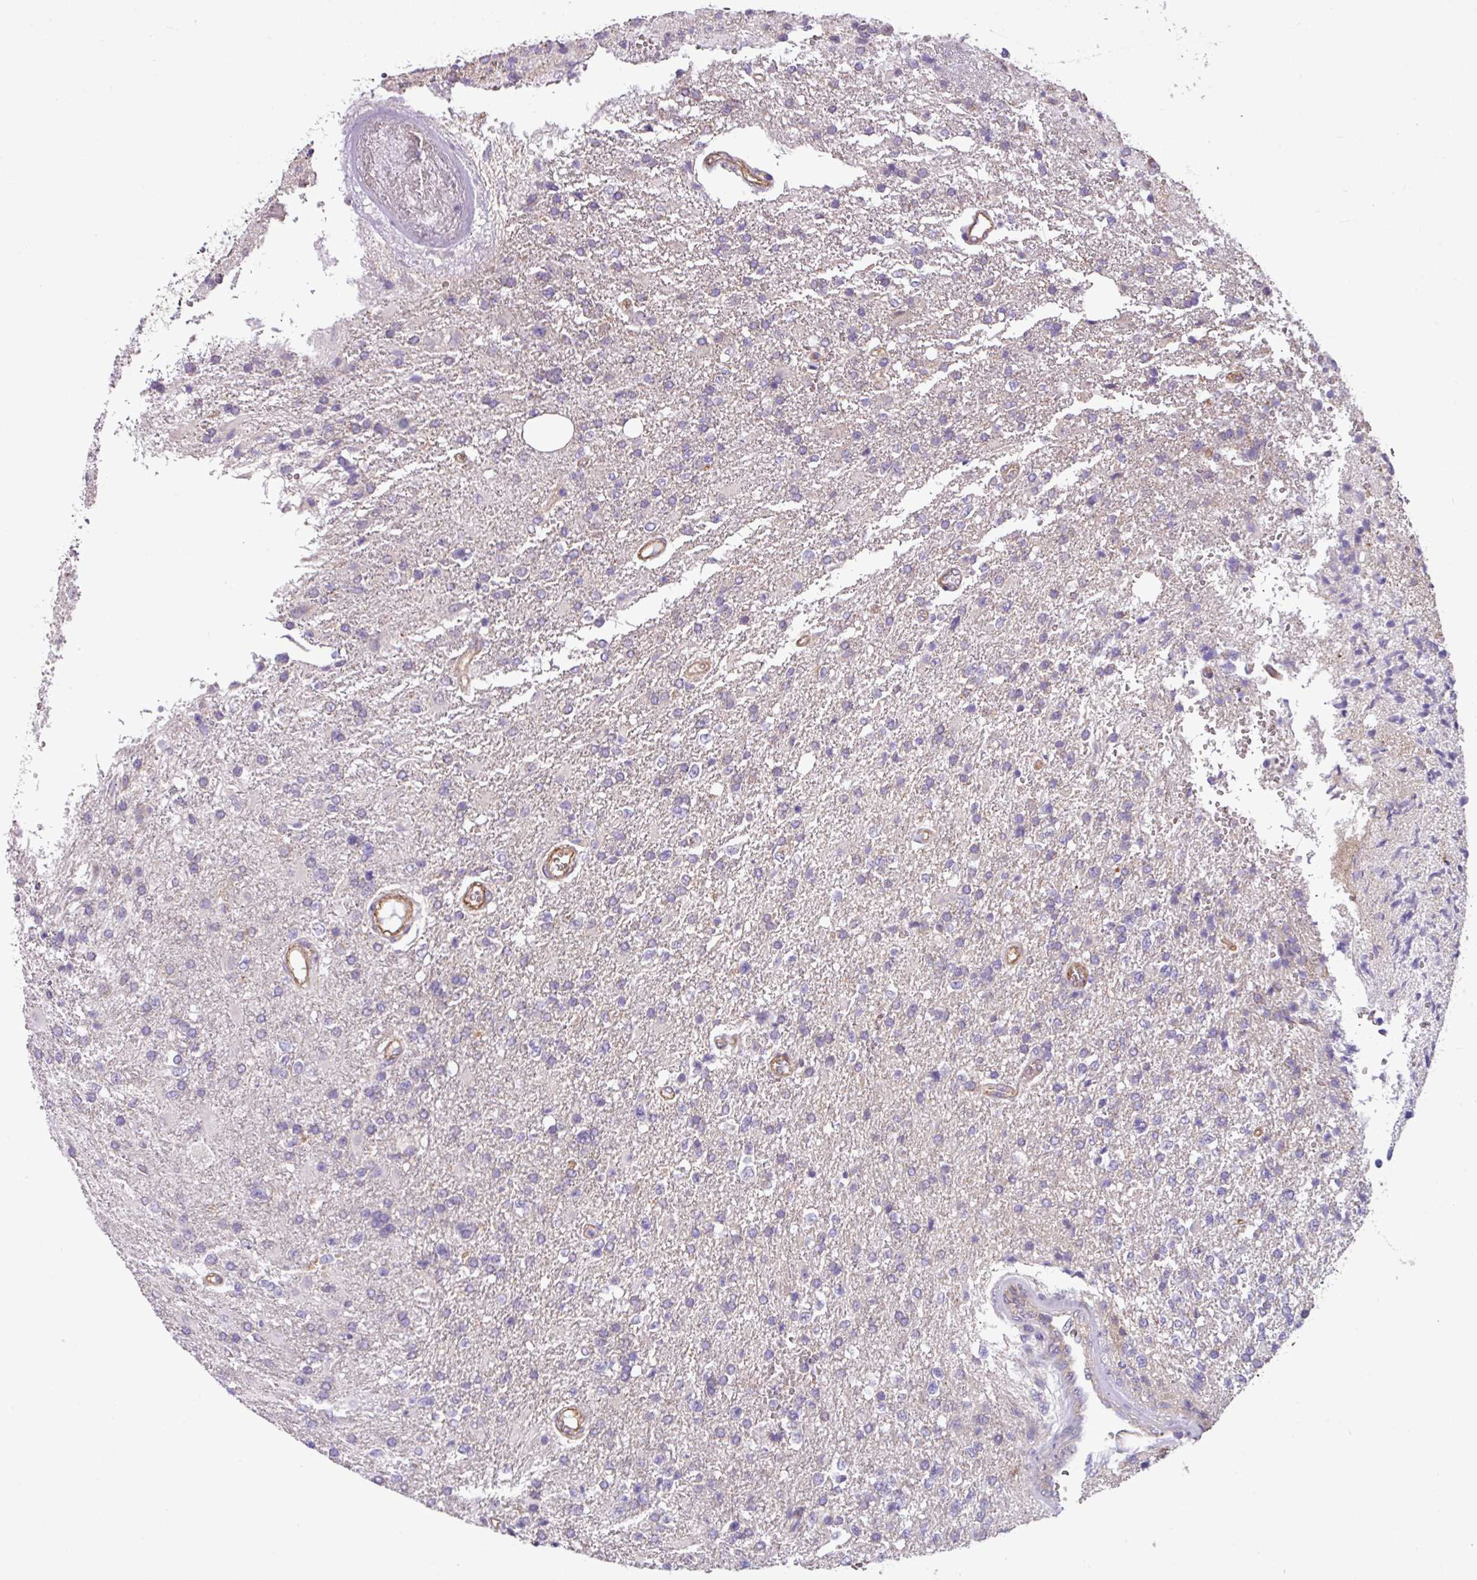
{"staining": {"intensity": "weak", "quantity": "<25%", "location": "cytoplasmic/membranous"}, "tissue": "glioma", "cell_type": "Tumor cells", "image_type": "cancer", "snomed": [{"axis": "morphology", "description": "Glioma, malignant, High grade"}, {"axis": "topography", "description": "Brain"}], "caption": "A high-resolution image shows IHC staining of malignant glioma (high-grade), which shows no significant staining in tumor cells.", "gene": "SLC23A2", "patient": {"sex": "male", "age": 56}}